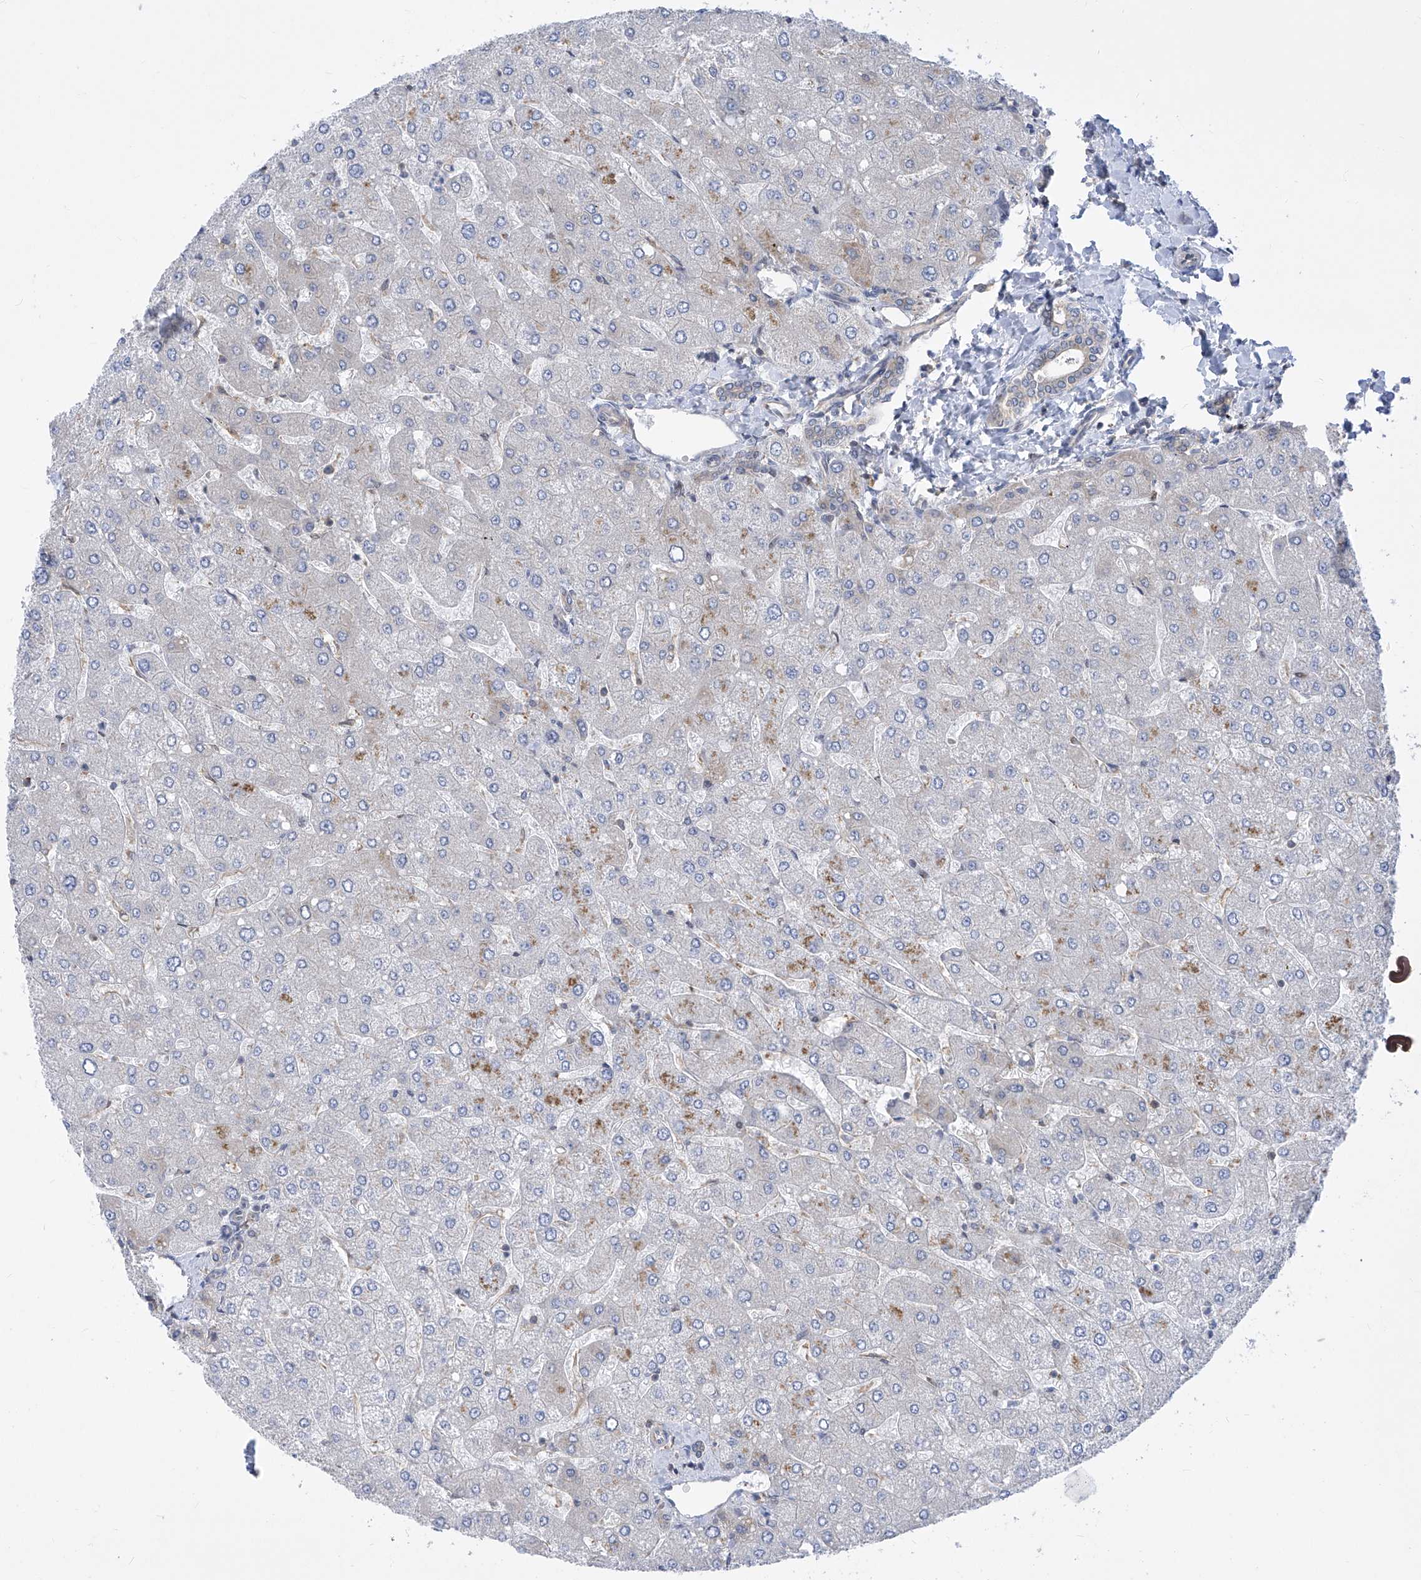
{"staining": {"intensity": "negative", "quantity": "none", "location": "none"}, "tissue": "liver", "cell_type": "Cholangiocytes", "image_type": "normal", "snomed": [{"axis": "morphology", "description": "Normal tissue, NOS"}, {"axis": "topography", "description": "Liver"}], "caption": "DAB immunohistochemical staining of unremarkable liver shows no significant staining in cholangiocytes. The staining is performed using DAB brown chromogen with nuclei counter-stained in using hematoxylin.", "gene": "EIF3M", "patient": {"sex": "male", "age": 55}}